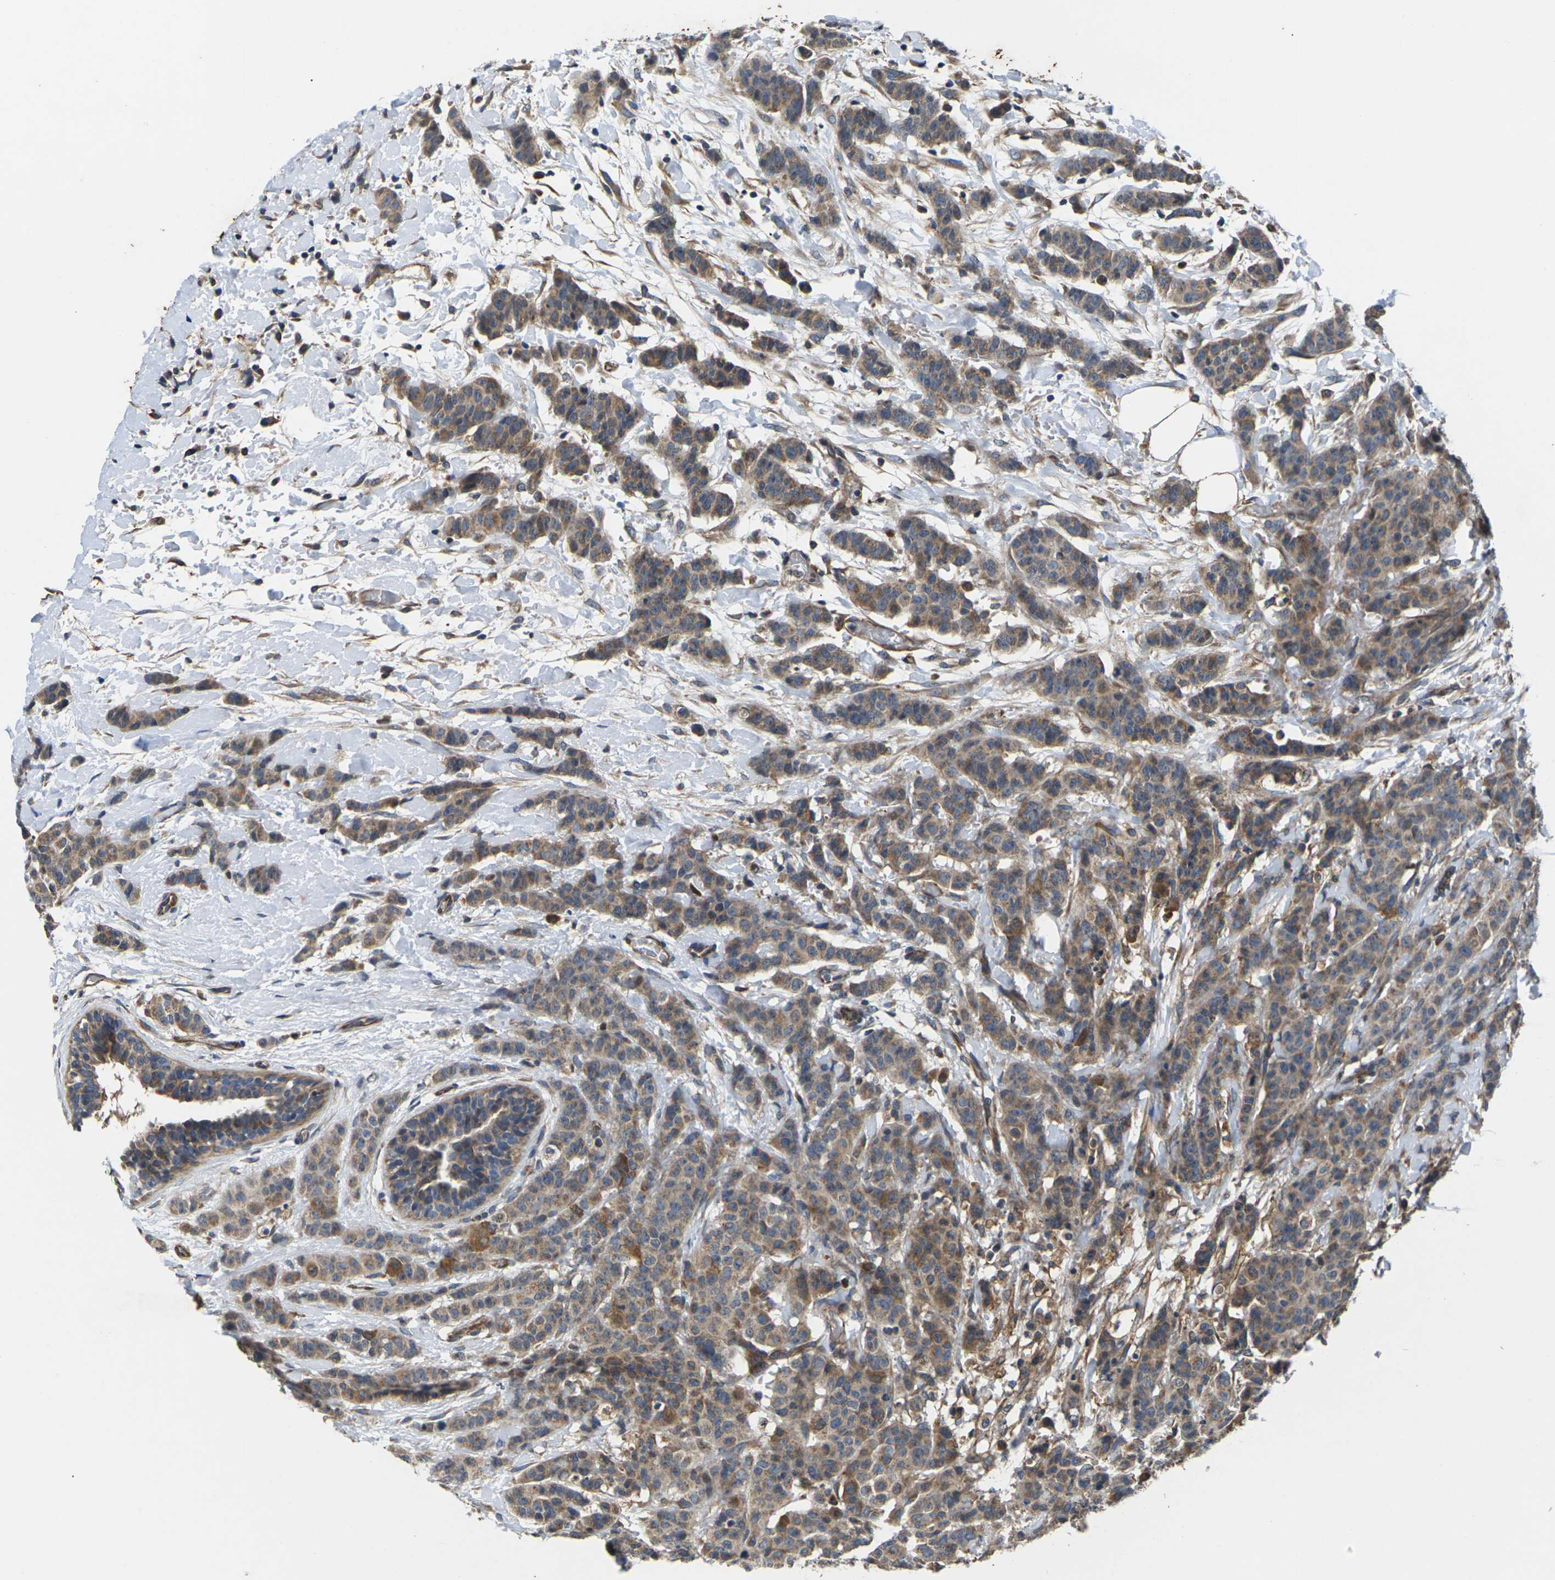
{"staining": {"intensity": "moderate", "quantity": ">75%", "location": "cytoplasmic/membranous"}, "tissue": "breast cancer", "cell_type": "Tumor cells", "image_type": "cancer", "snomed": [{"axis": "morphology", "description": "Normal tissue, NOS"}, {"axis": "morphology", "description": "Duct carcinoma"}, {"axis": "topography", "description": "Breast"}], "caption": "Breast cancer (infiltrating ductal carcinoma) stained with IHC reveals moderate cytoplasmic/membranous expression in about >75% of tumor cells.", "gene": "DKK2", "patient": {"sex": "female", "age": 40}}